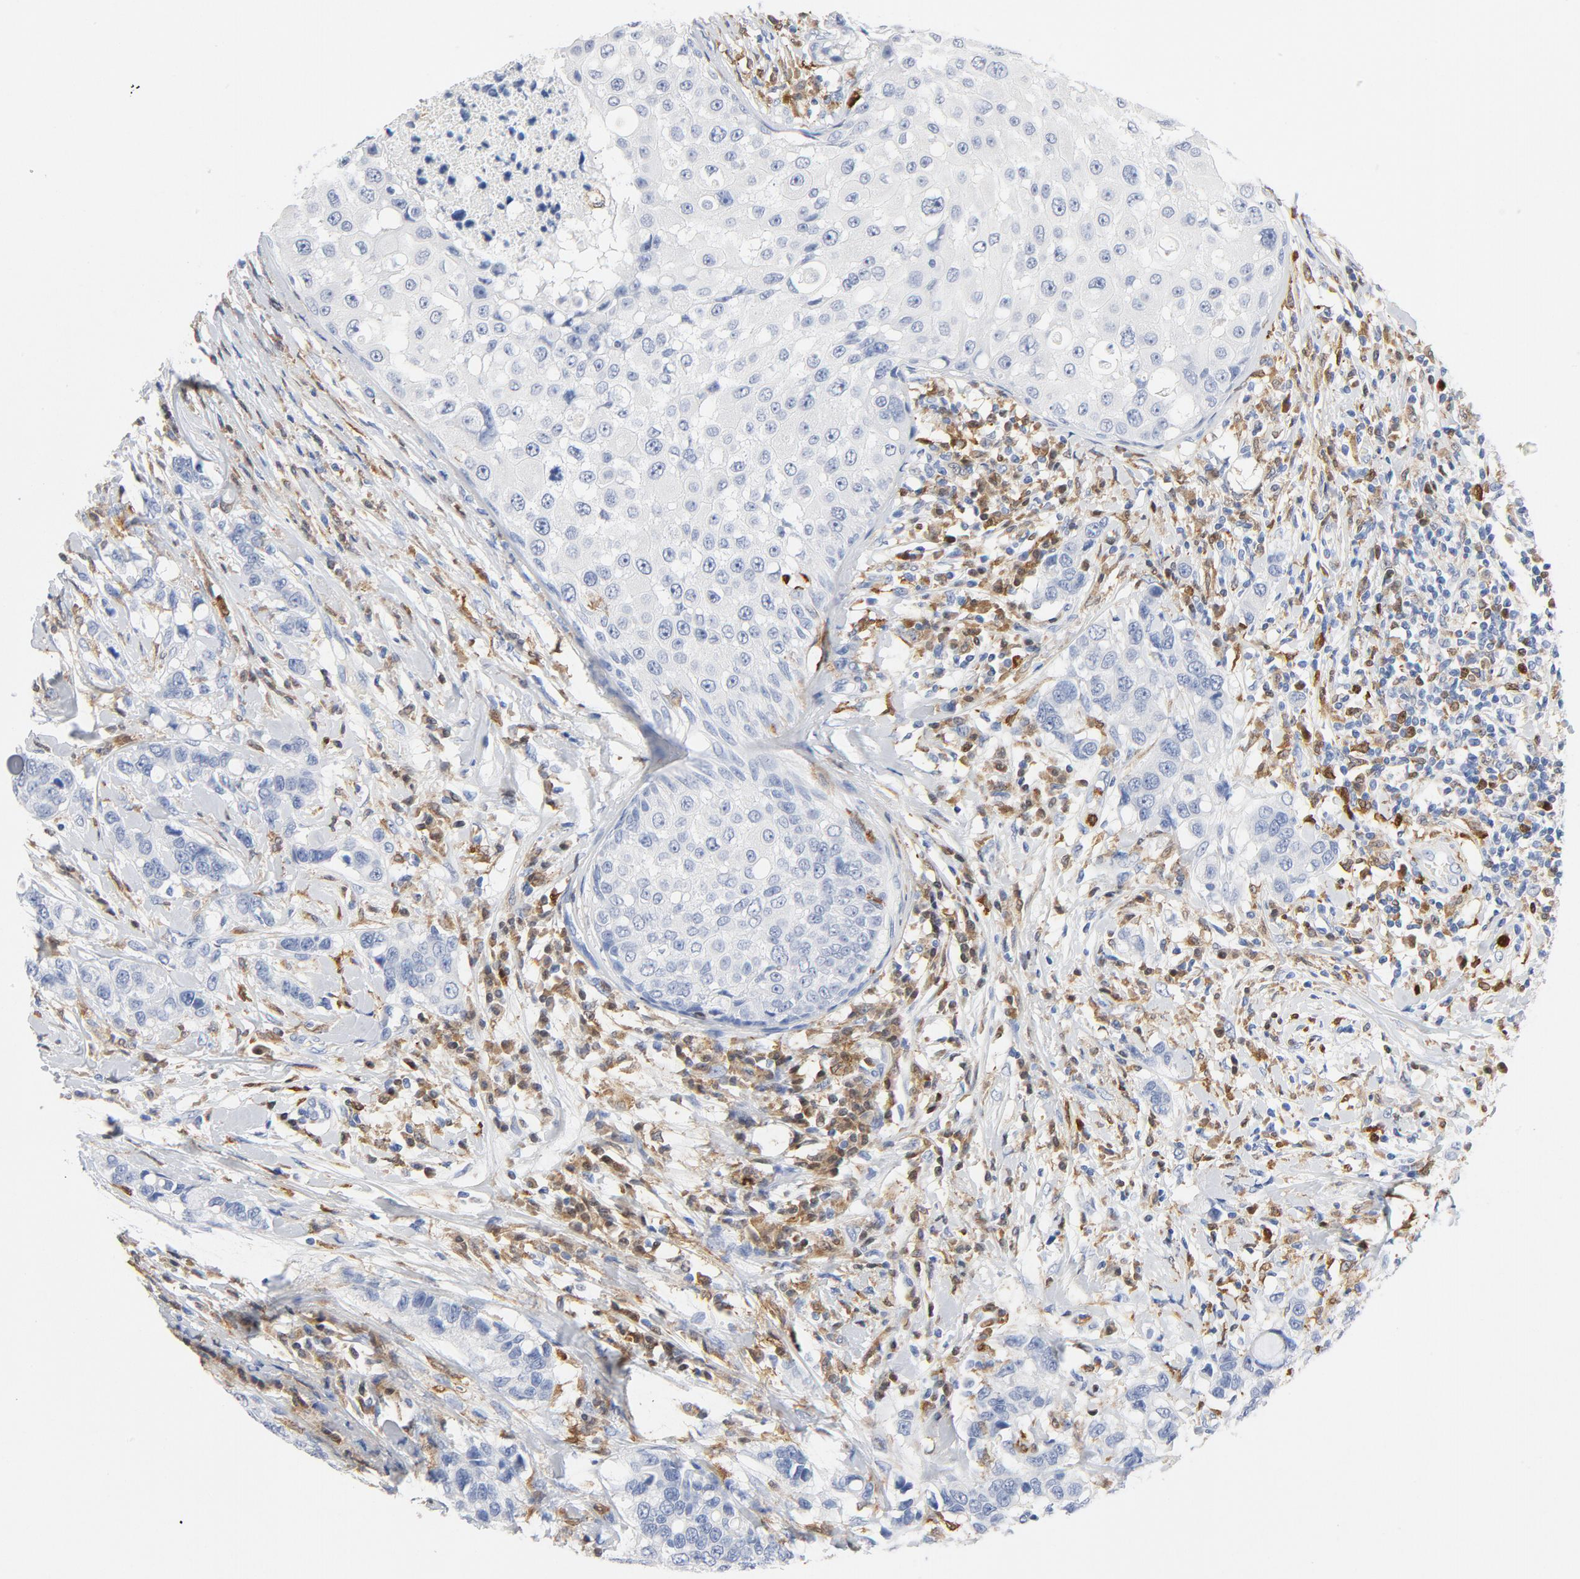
{"staining": {"intensity": "negative", "quantity": "none", "location": "none"}, "tissue": "breast cancer", "cell_type": "Tumor cells", "image_type": "cancer", "snomed": [{"axis": "morphology", "description": "Duct carcinoma"}, {"axis": "topography", "description": "Breast"}], "caption": "This is an immunohistochemistry image of human breast cancer (intraductal carcinoma). There is no staining in tumor cells.", "gene": "NCF1", "patient": {"sex": "female", "age": 27}}